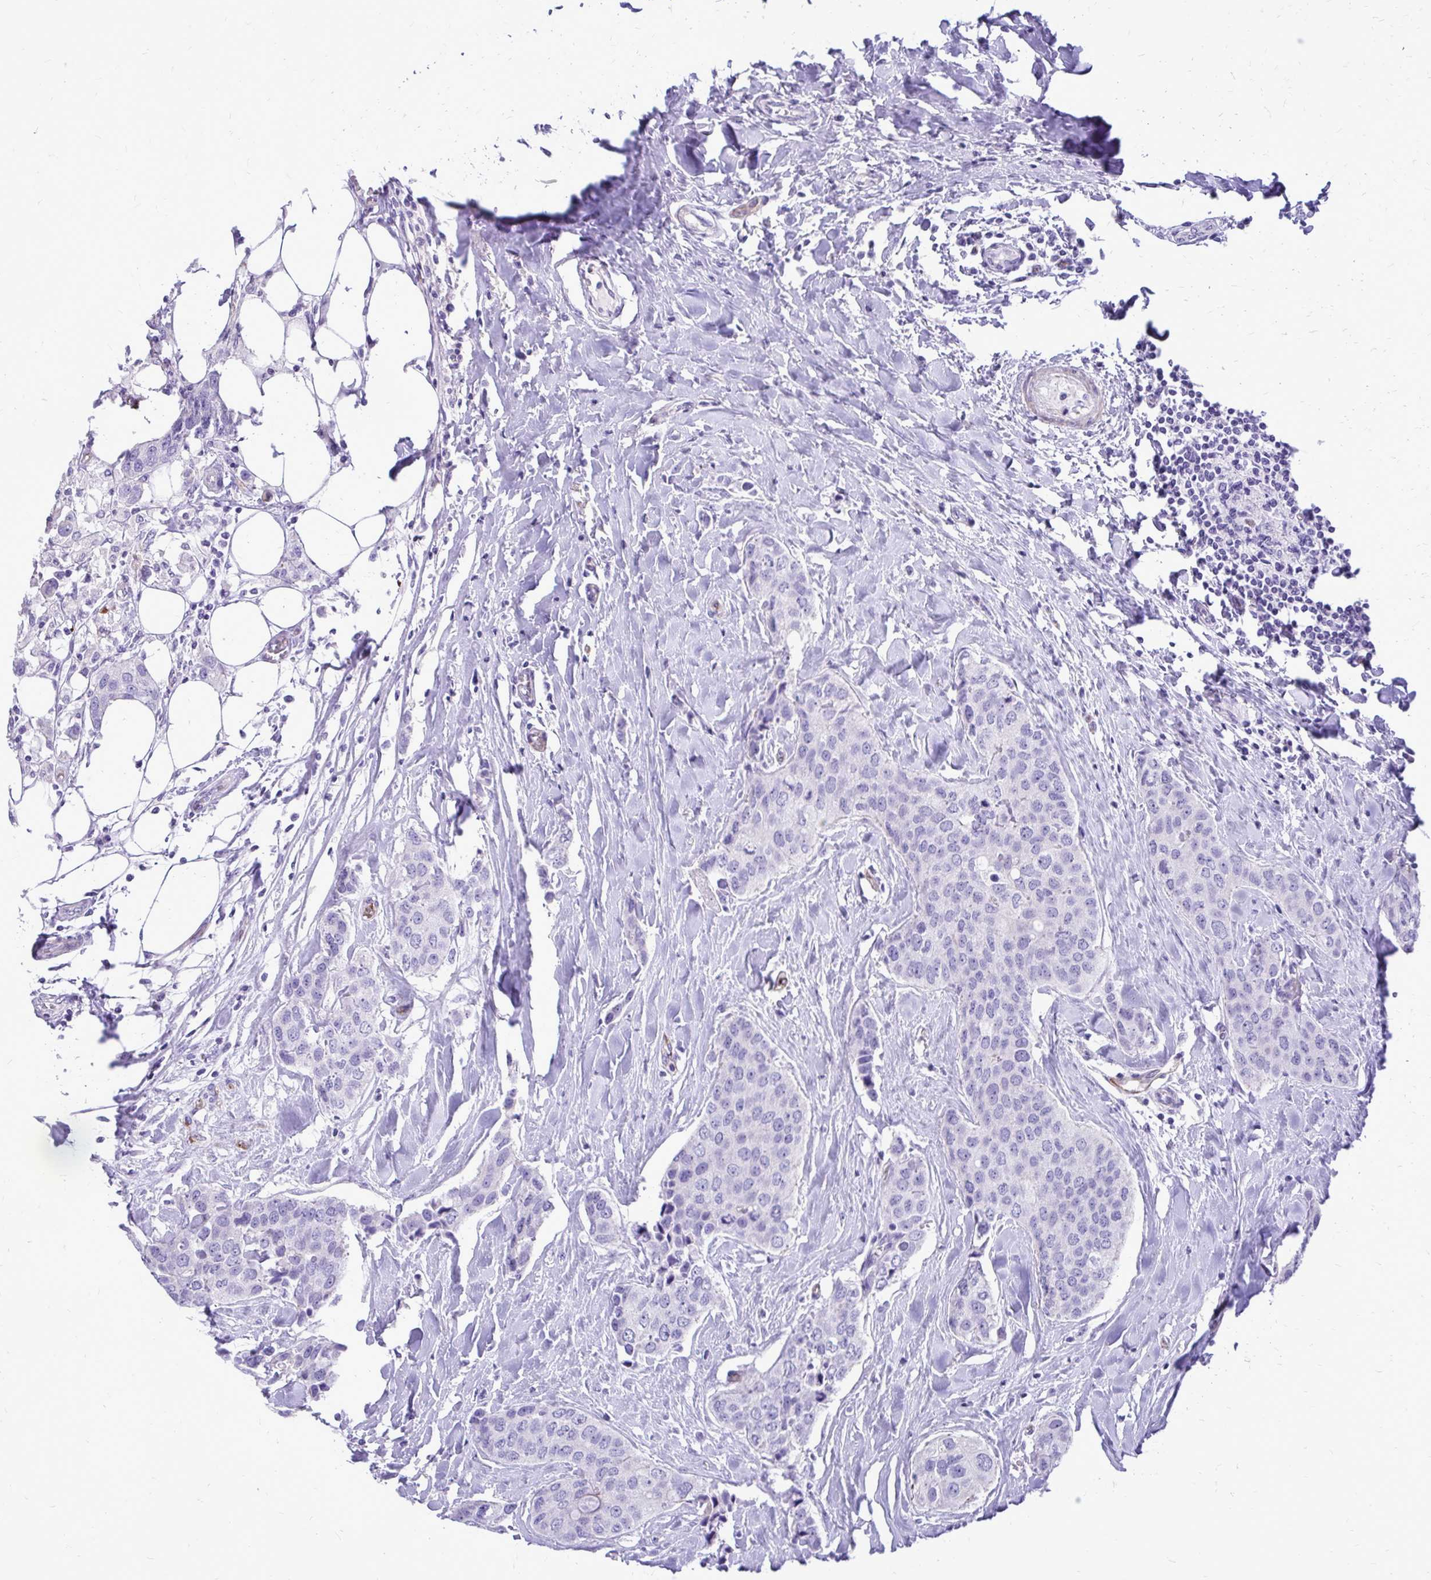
{"staining": {"intensity": "negative", "quantity": "none", "location": "none"}, "tissue": "breast cancer", "cell_type": "Tumor cells", "image_type": "cancer", "snomed": [{"axis": "morphology", "description": "Duct carcinoma"}, {"axis": "topography", "description": "Breast"}], "caption": "Breast cancer was stained to show a protein in brown. There is no significant expression in tumor cells. (IHC, brightfield microscopy, high magnification).", "gene": "PELI3", "patient": {"sex": "female", "age": 80}}